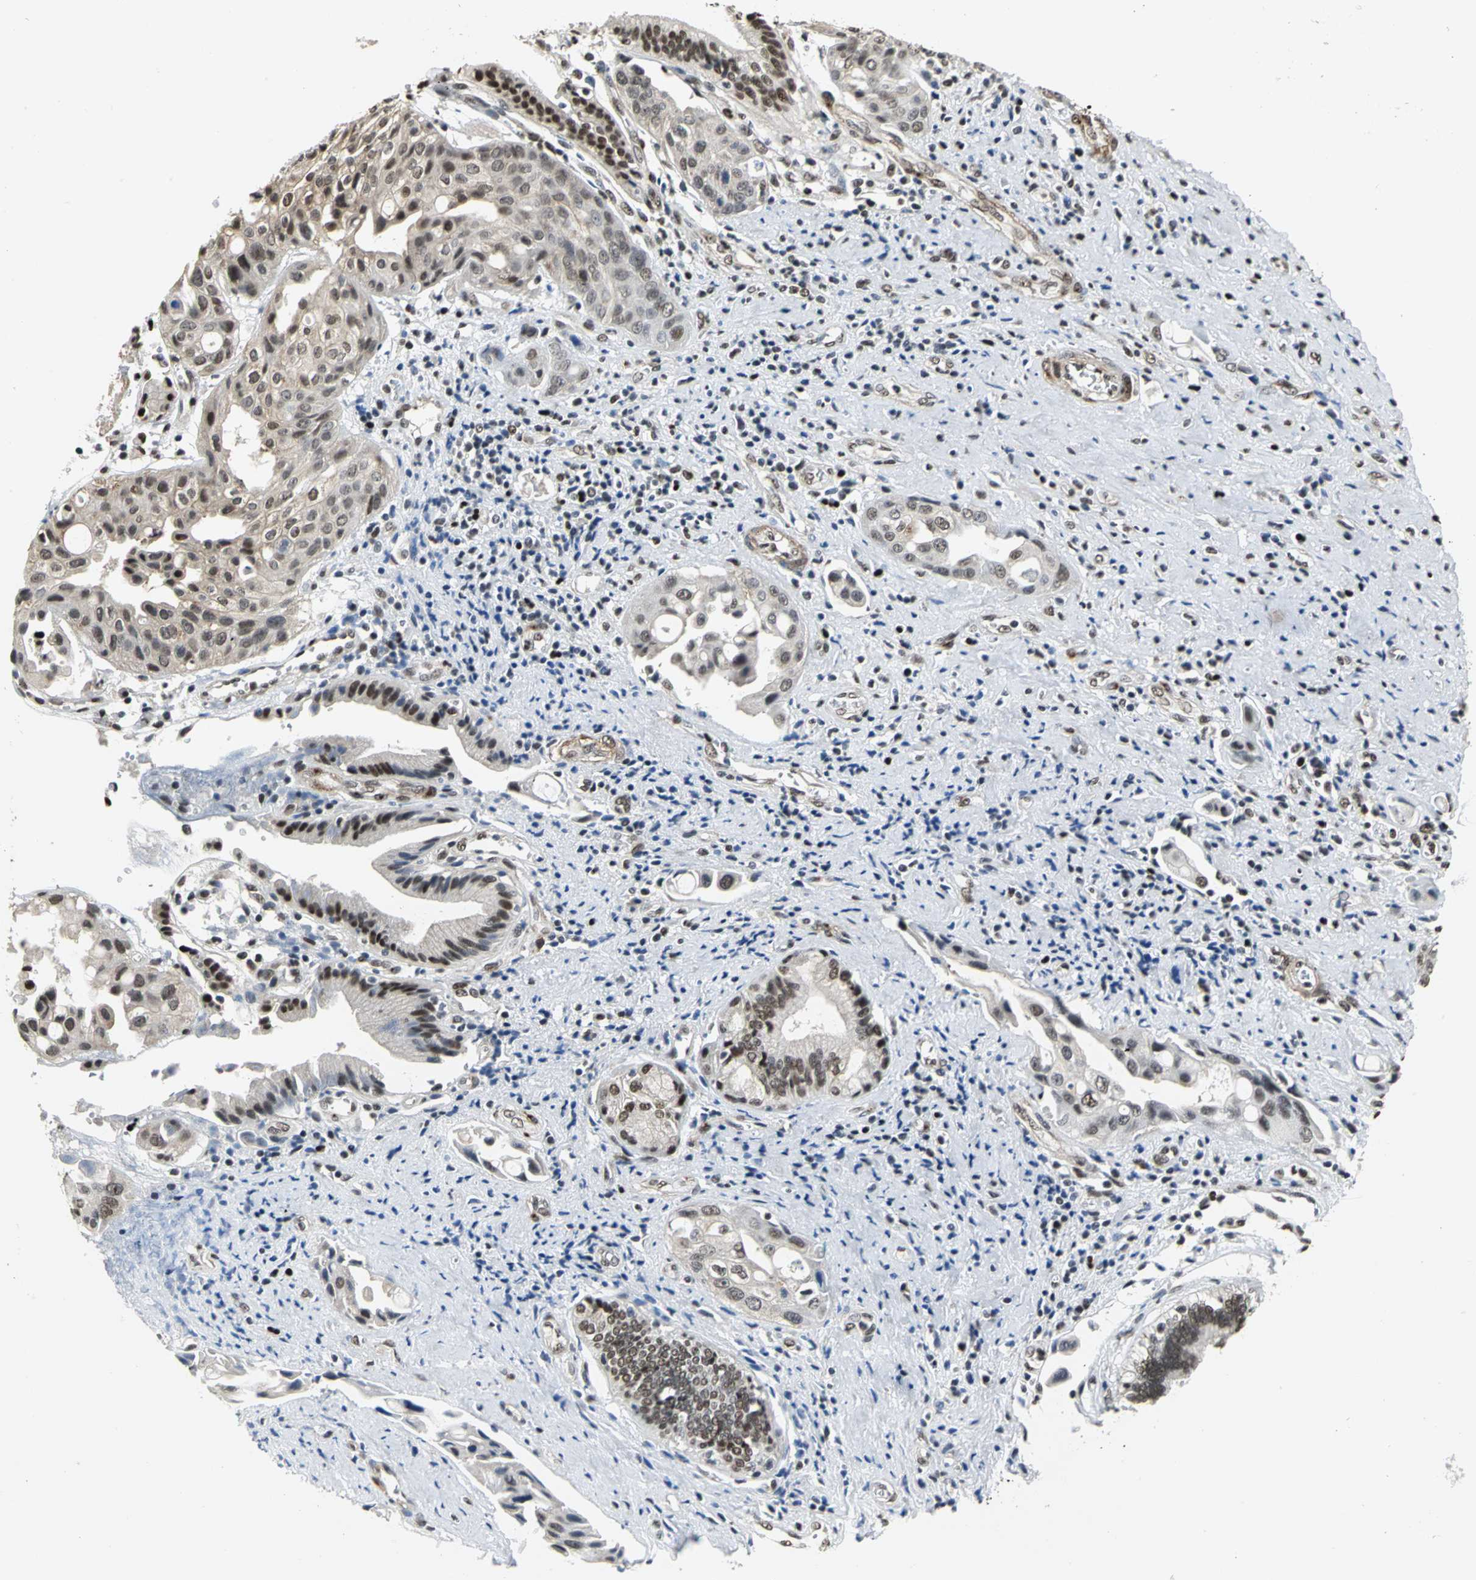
{"staining": {"intensity": "strong", "quantity": ">75%", "location": "nuclear"}, "tissue": "pancreatic cancer", "cell_type": "Tumor cells", "image_type": "cancer", "snomed": [{"axis": "morphology", "description": "Adenocarcinoma, NOS"}, {"axis": "topography", "description": "Pancreas"}], "caption": "Immunohistochemical staining of human pancreatic adenocarcinoma demonstrates high levels of strong nuclear protein positivity in about >75% of tumor cells.", "gene": "CCDC88C", "patient": {"sex": "female", "age": 60}}